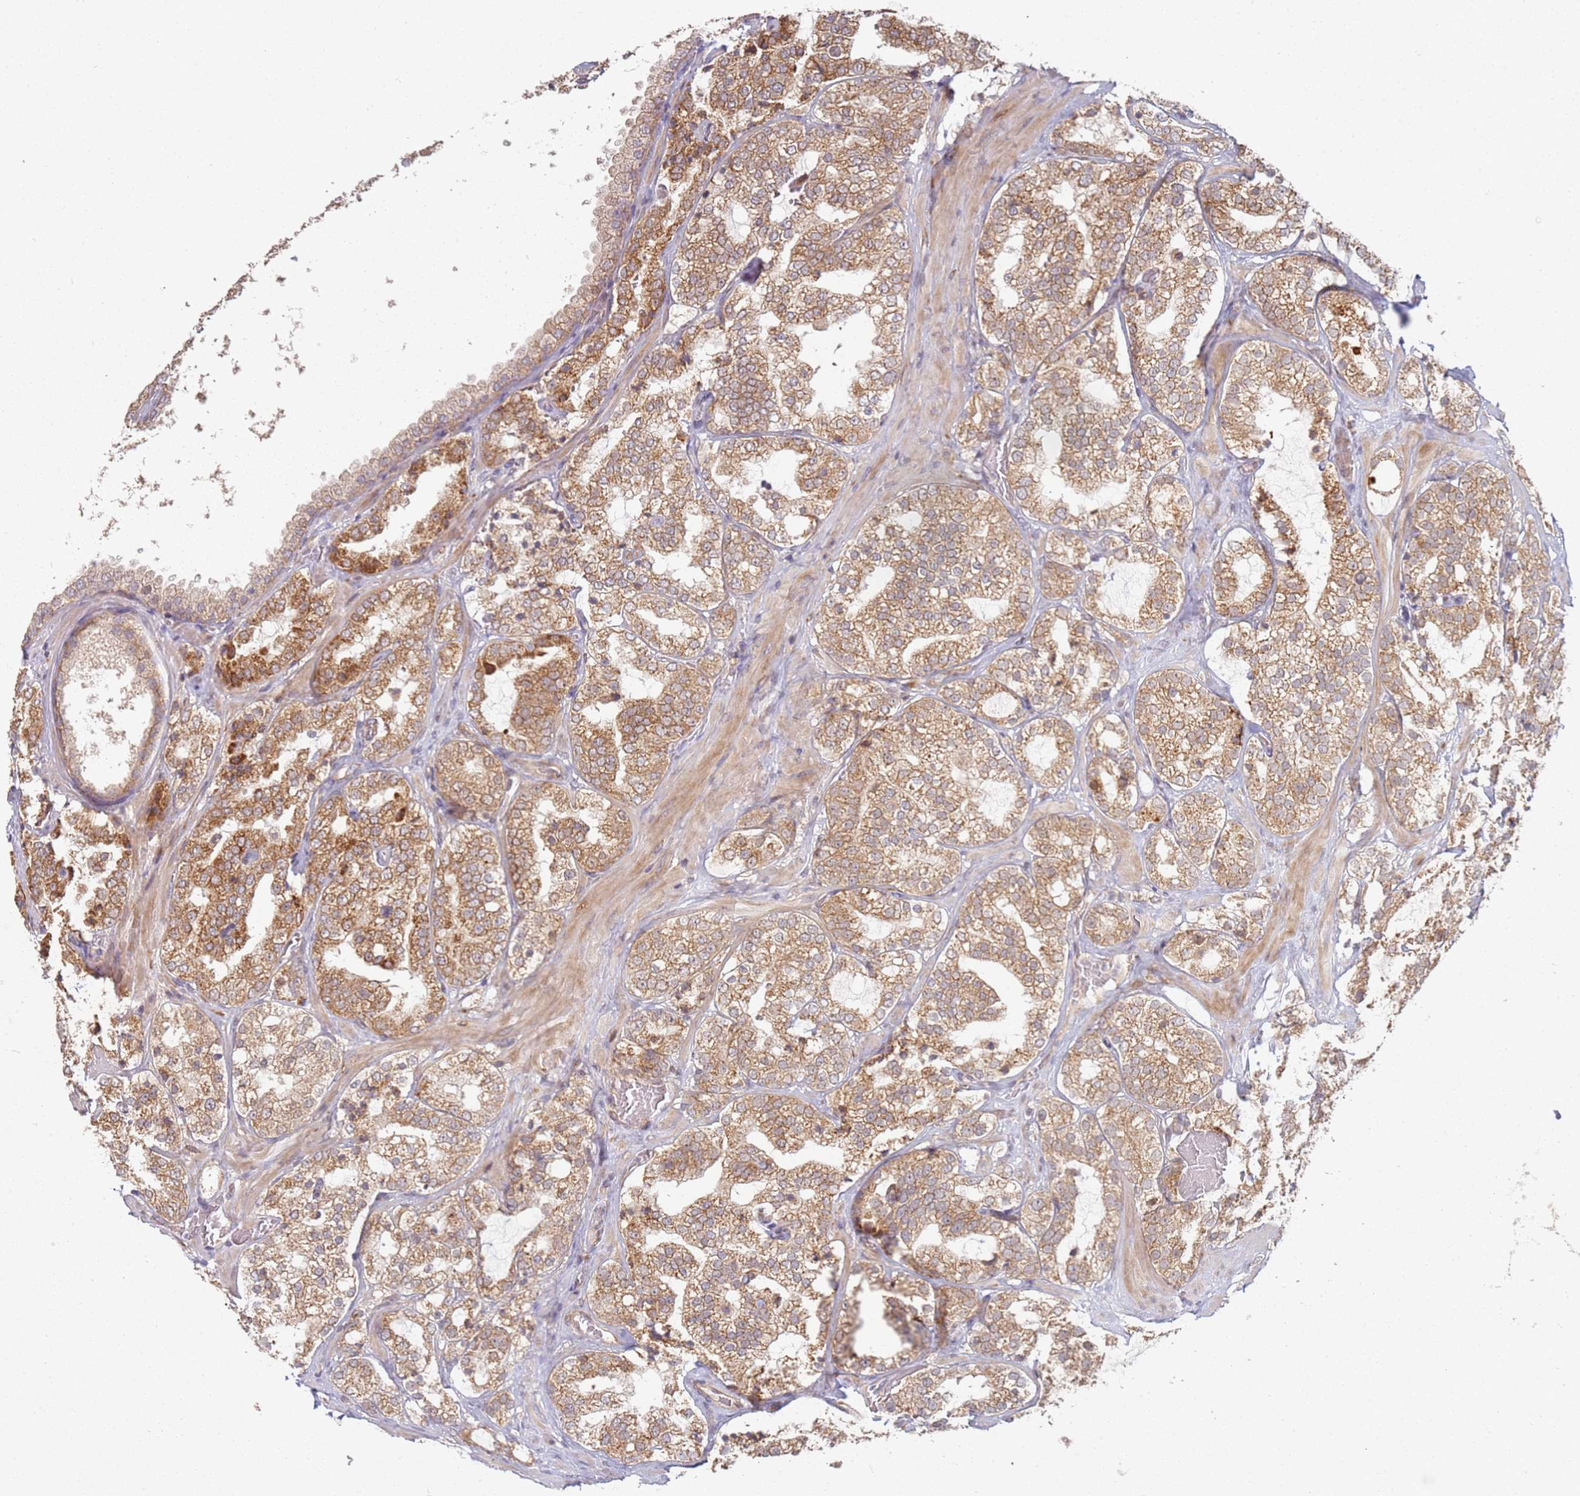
{"staining": {"intensity": "moderate", "quantity": ">75%", "location": "cytoplasmic/membranous"}, "tissue": "prostate cancer", "cell_type": "Tumor cells", "image_type": "cancer", "snomed": [{"axis": "morphology", "description": "Adenocarcinoma, High grade"}, {"axis": "topography", "description": "Prostate"}], "caption": "High-grade adenocarcinoma (prostate) tissue displays moderate cytoplasmic/membranous positivity in about >75% of tumor cells, visualized by immunohistochemistry. The staining was performed using DAB (3,3'-diaminobenzidine) to visualize the protein expression in brown, while the nuclei were stained in blue with hematoxylin (Magnification: 20x).", "gene": "MPEG1", "patient": {"sex": "male", "age": 64}}